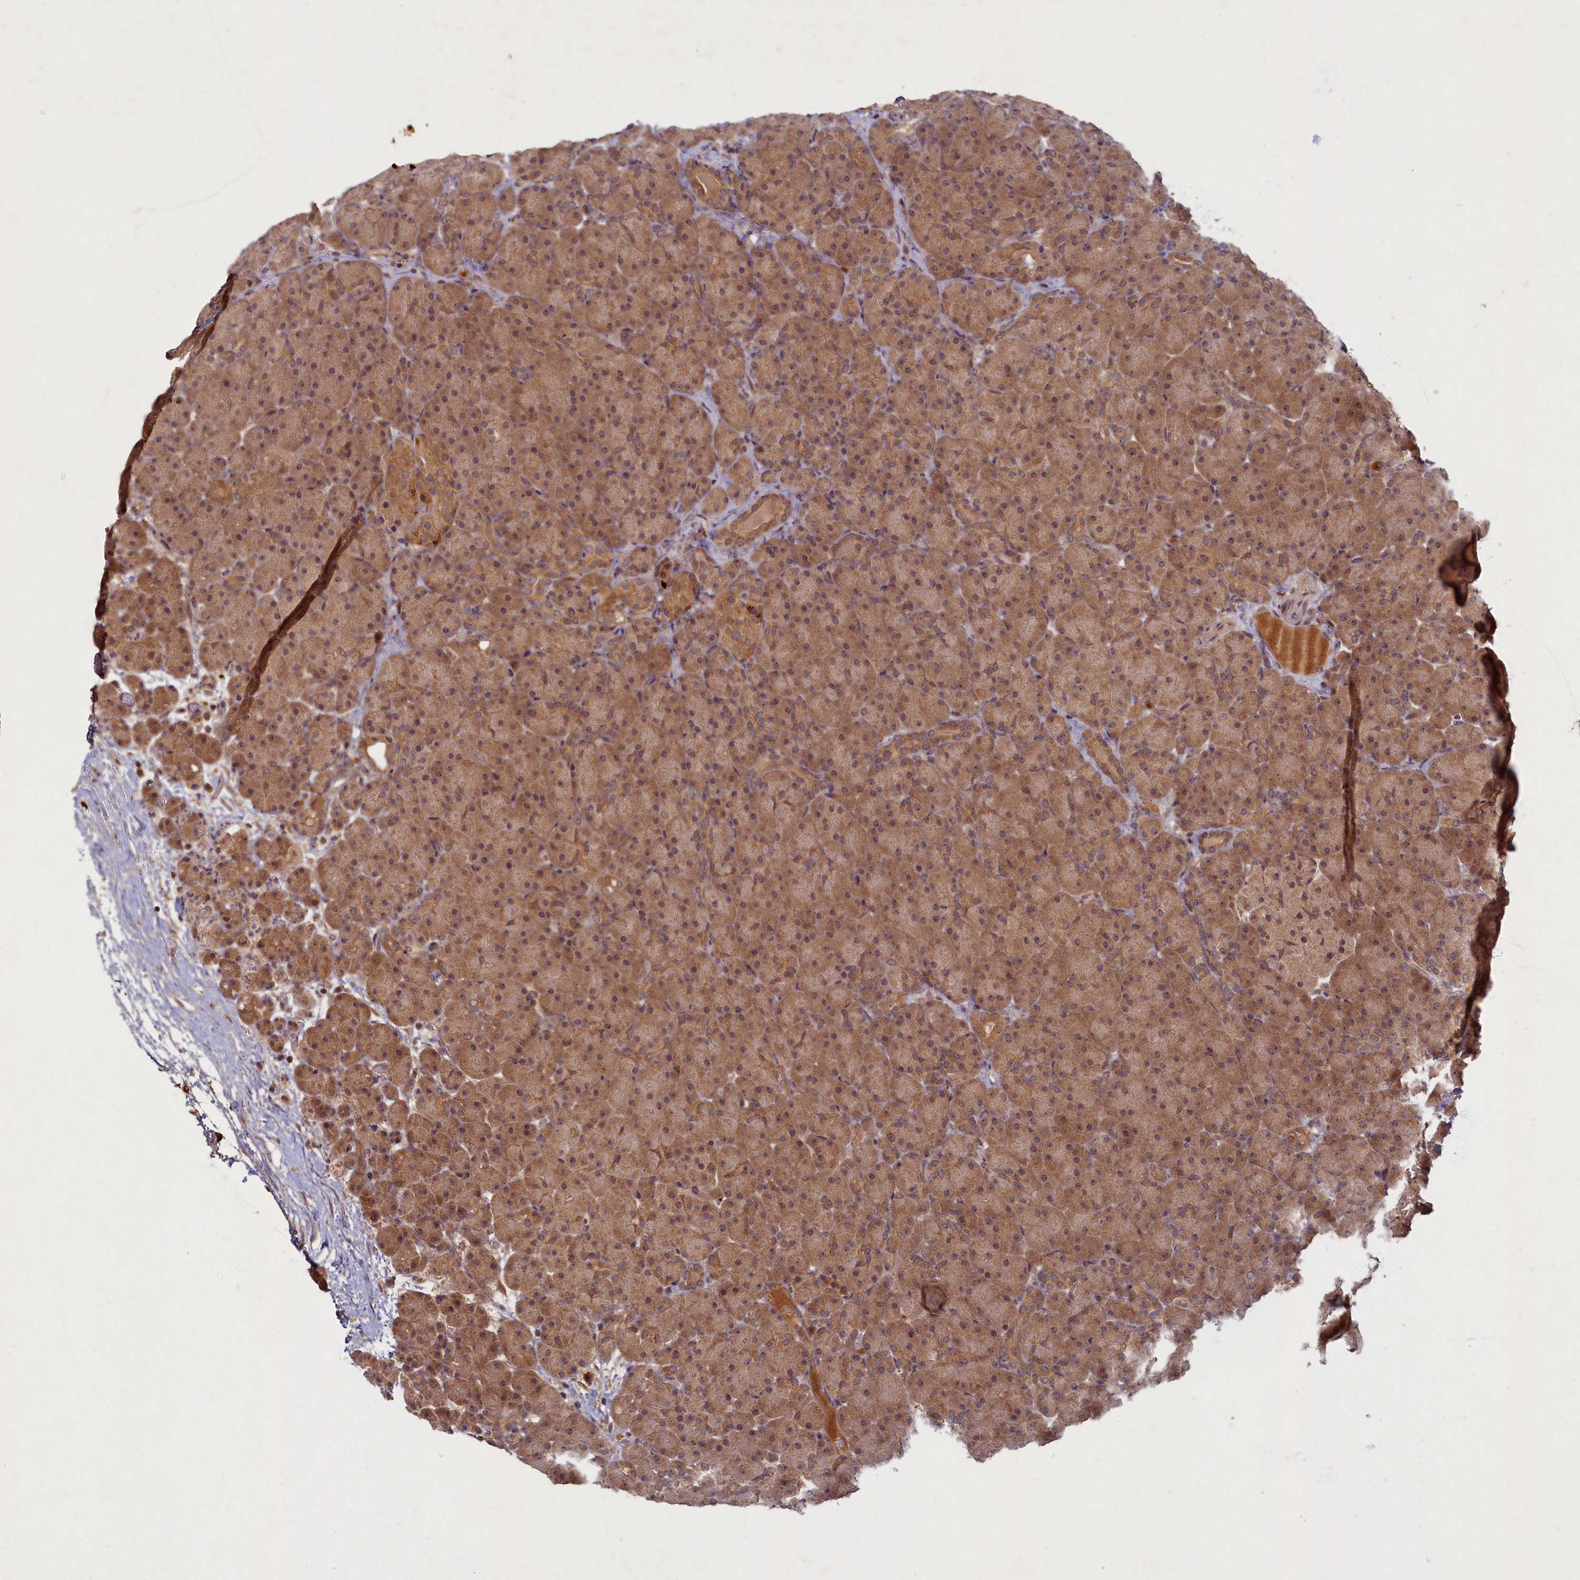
{"staining": {"intensity": "moderate", "quantity": ">75%", "location": "cytoplasmic/membranous,nuclear"}, "tissue": "pancreas", "cell_type": "Exocrine glandular cells", "image_type": "normal", "snomed": [{"axis": "morphology", "description": "Normal tissue, NOS"}, {"axis": "topography", "description": "Pancreas"}], "caption": "The image demonstrates a brown stain indicating the presence of a protein in the cytoplasmic/membranous,nuclear of exocrine glandular cells in pancreas. The protein is stained brown, and the nuclei are stained in blue (DAB (3,3'-diaminobenzidine) IHC with brightfield microscopy, high magnification).", "gene": "BICD1", "patient": {"sex": "male", "age": 66}}